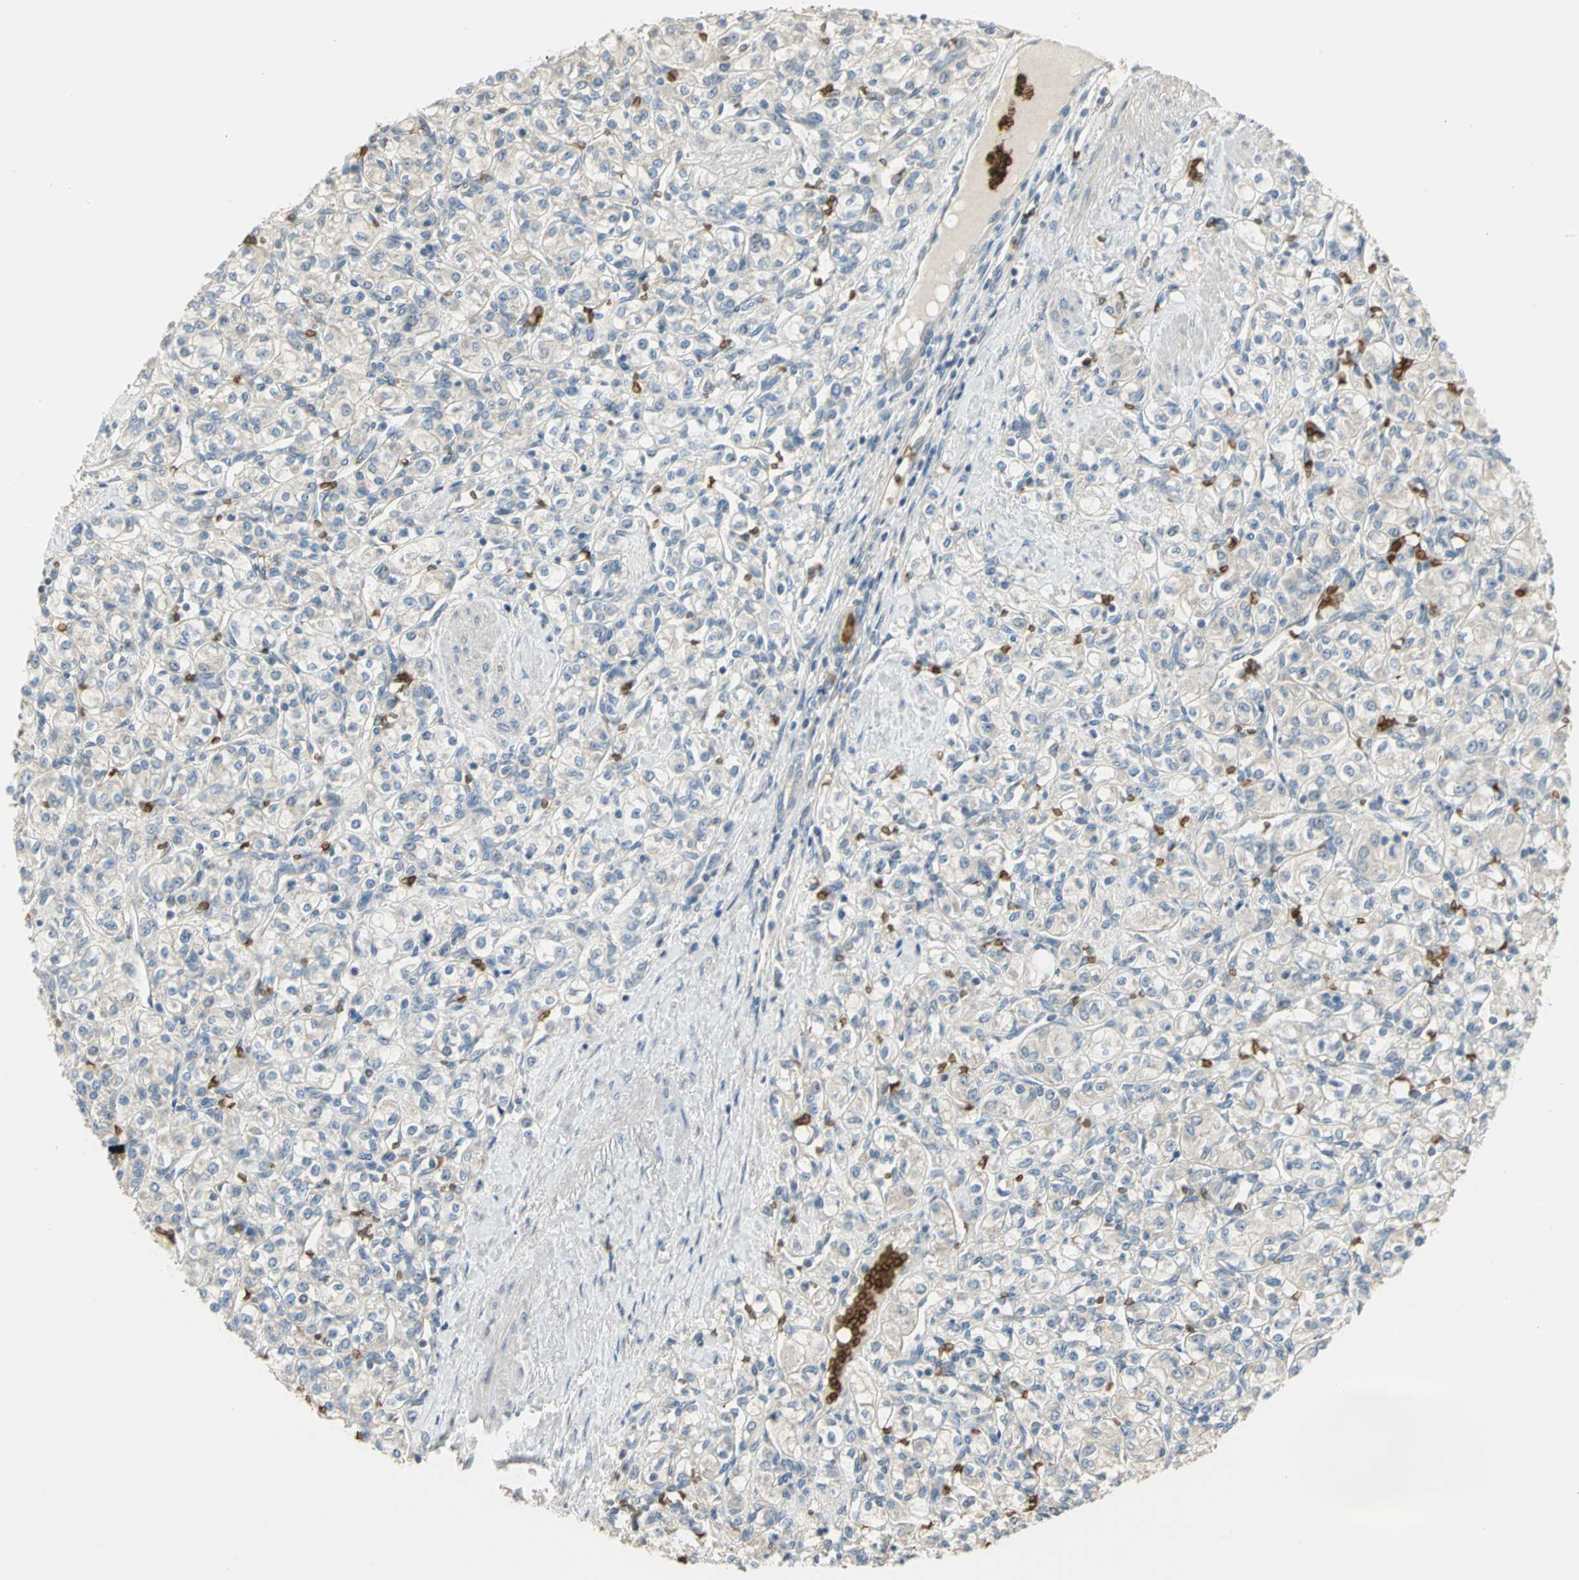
{"staining": {"intensity": "negative", "quantity": "none", "location": "none"}, "tissue": "renal cancer", "cell_type": "Tumor cells", "image_type": "cancer", "snomed": [{"axis": "morphology", "description": "Adenocarcinoma, NOS"}, {"axis": "topography", "description": "Kidney"}], "caption": "DAB immunohistochemical staining of human adenocarcinoma (renal) shows no significant expression in tumor cells.", "gene": "ANK1", "patient": {"sex": "male", "age": 77}}